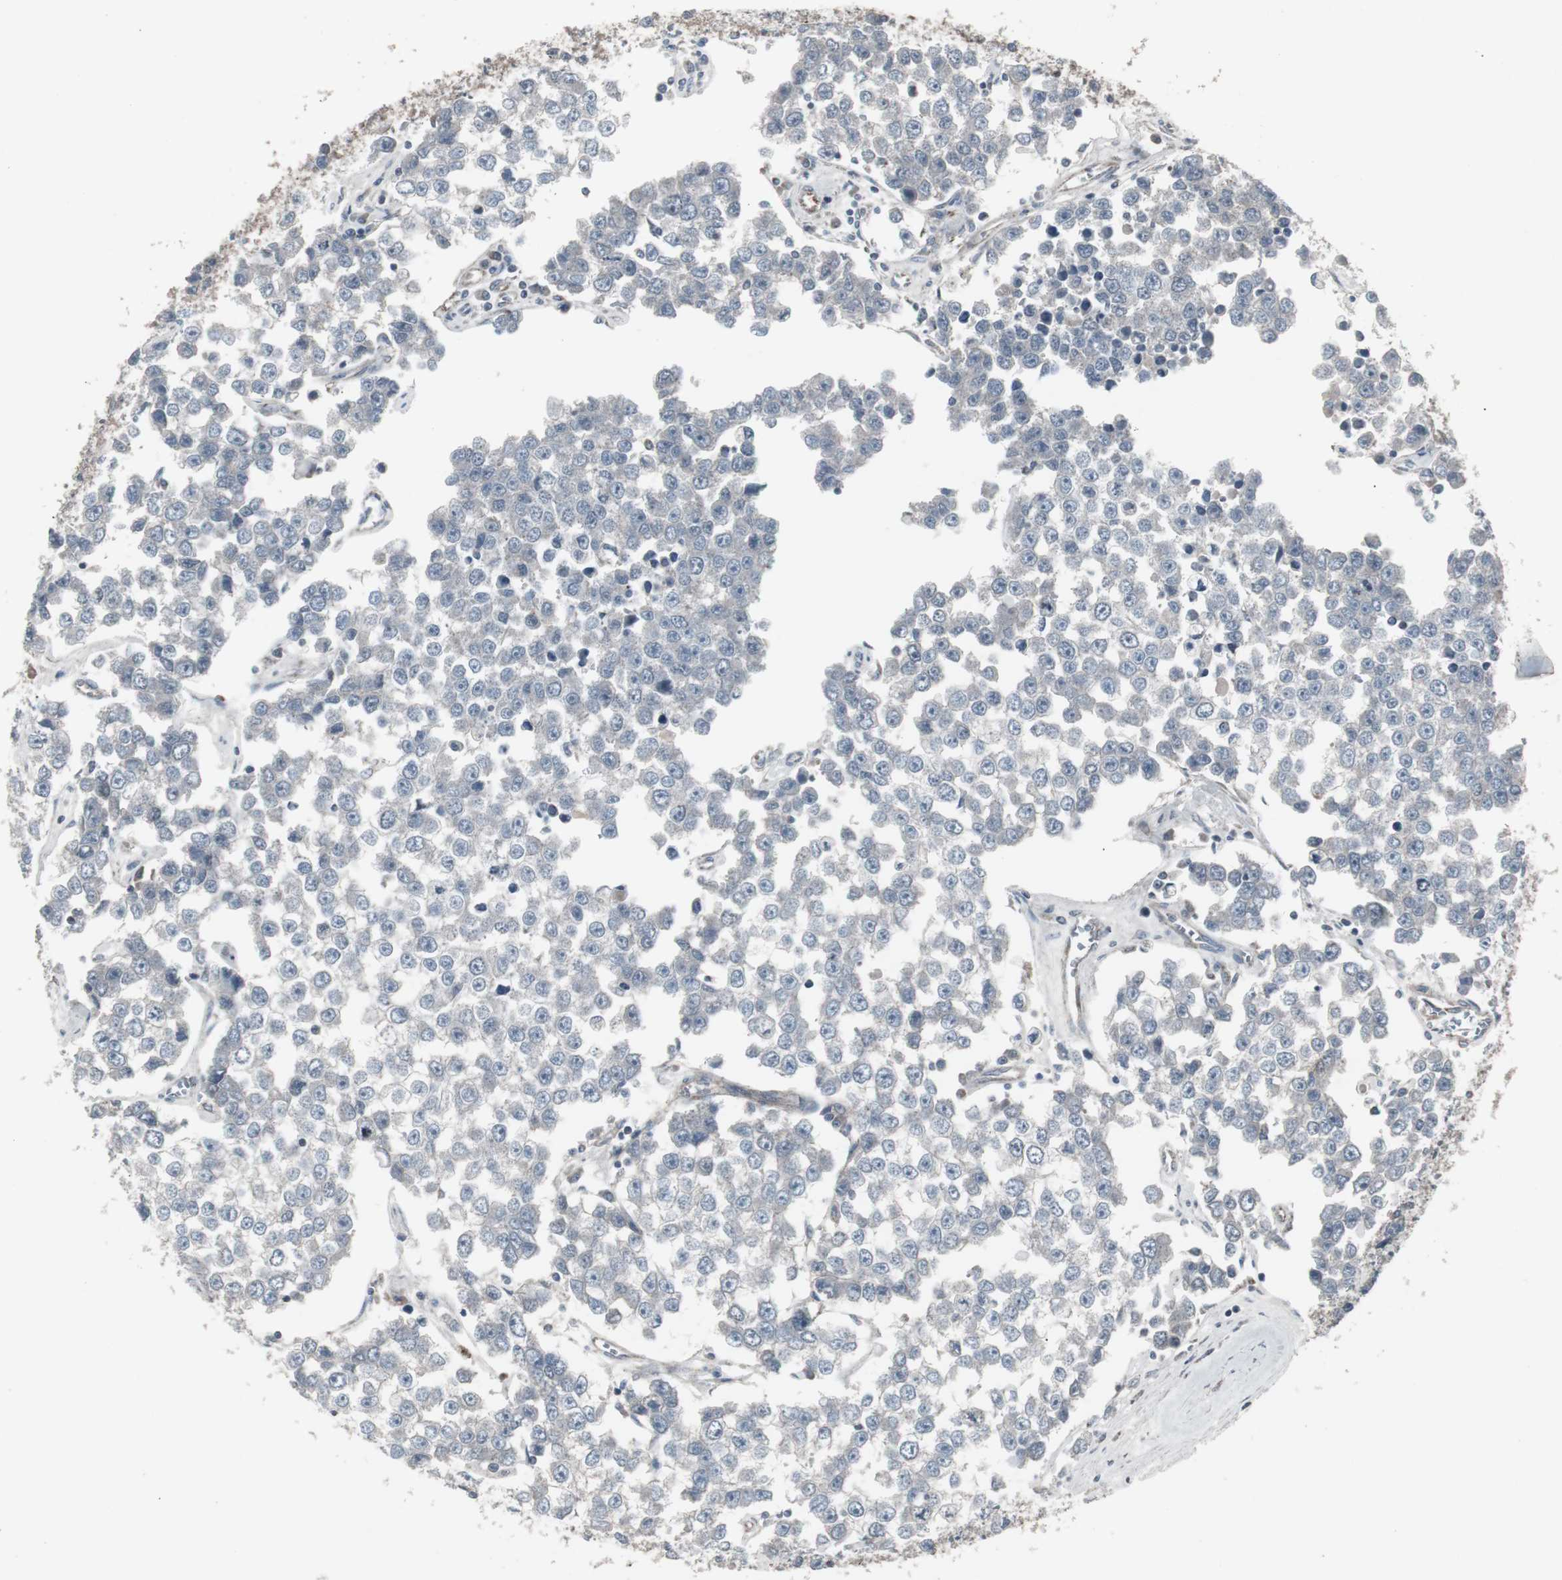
{"staining": {"intensity": "negative", "quantity": "none", "location": "none"}, "tissue": "testis cancer", "cell_type": "Tumor cells", "image_type": "cancer", "snomed": [{"axis": "morphology", "description": "Seminoma, NOS"}, {"axis": "morphology", "description": "Carcinoma, Embryonal, NOS"}, {"axis": "topography", "description": "Testis"}], "caption": "Histopathology image shows no protein positivity in tumor cells of testis cancer tissue.", "gene": "SSTR2", "patient": {"sex": "male", "age": 52}}